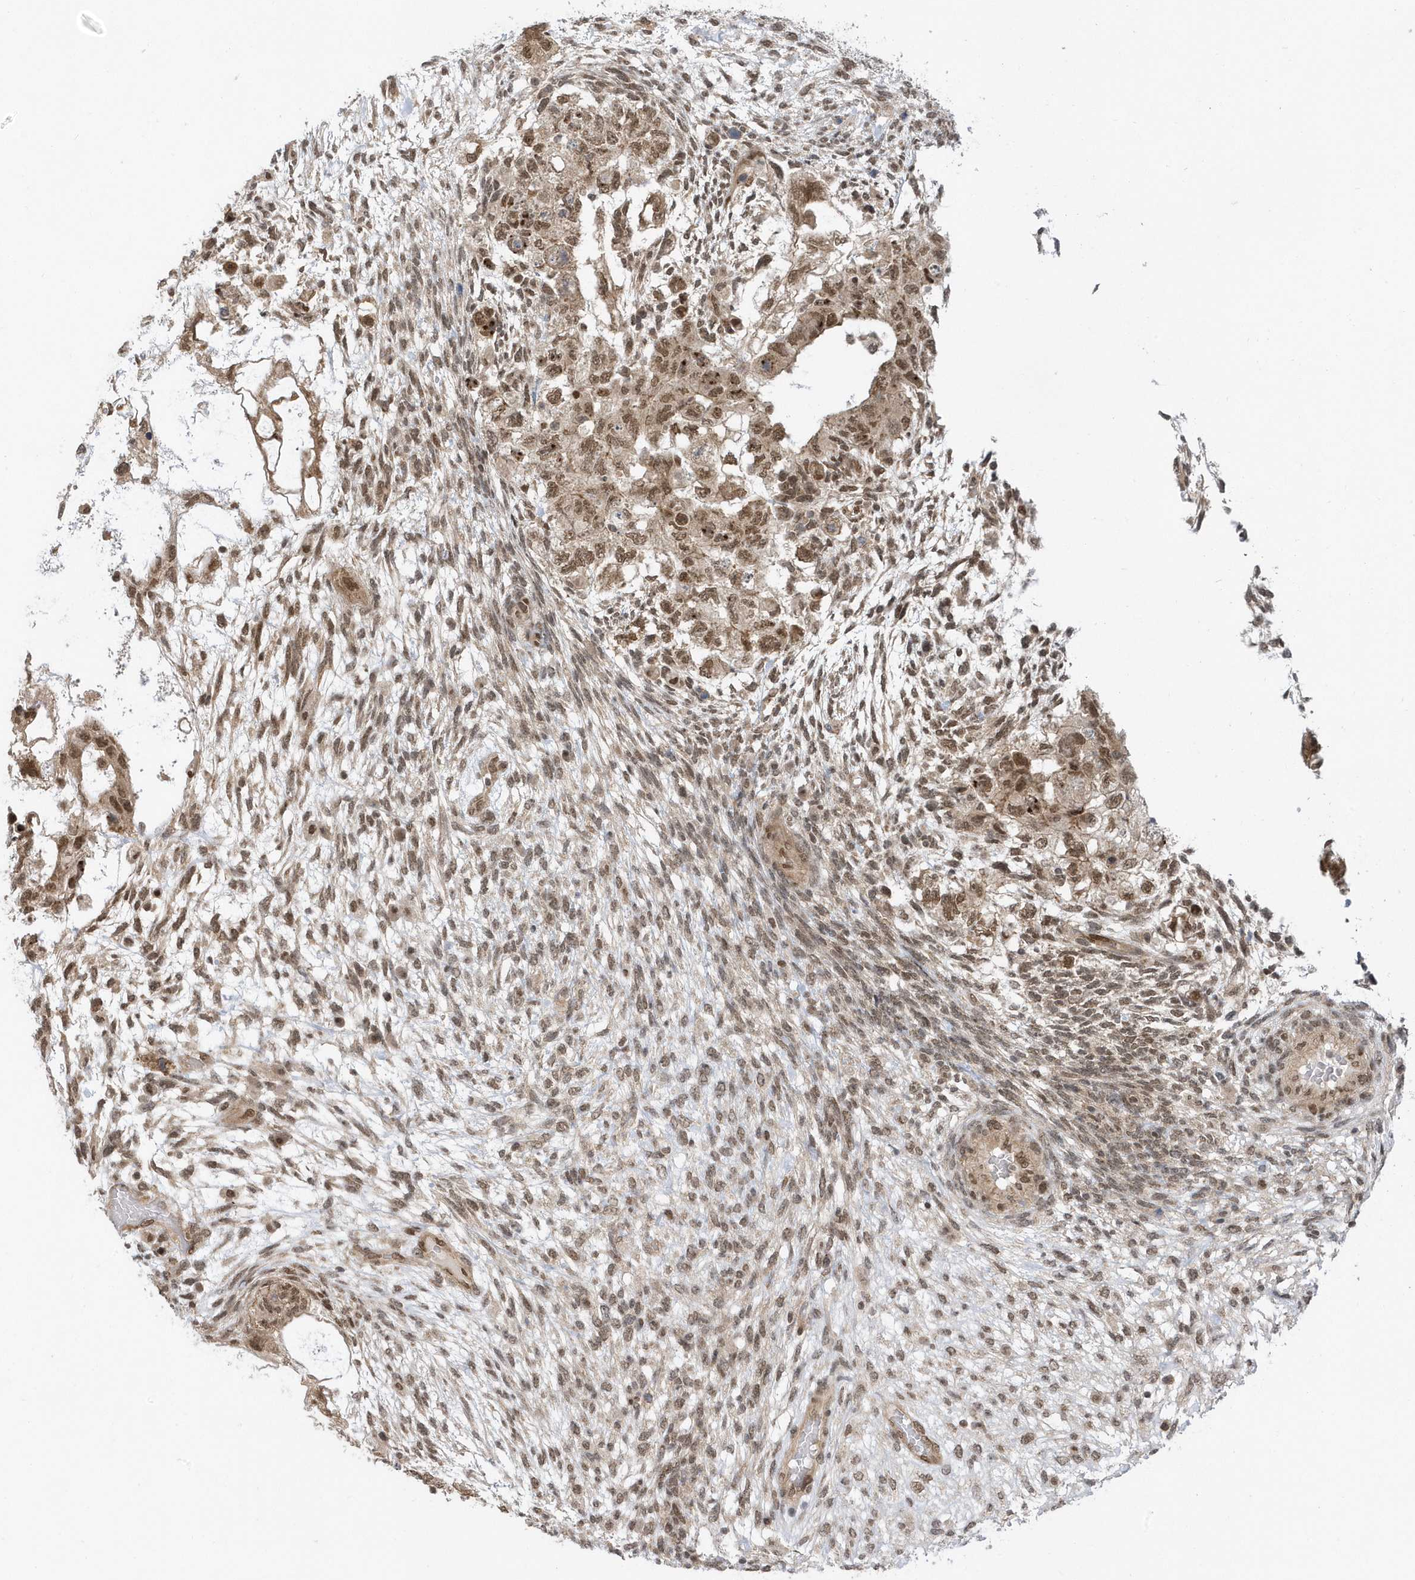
{"staining": {"intensity": "moderate", "quantity": ">75%", "location": "cytoplasmic/membranous,nuclear"}, "tissue": "testis cancer", "cell_type": "Tumor cells", "image_type": "cancer", "snomed": [{"axis": "morphology", "description": "Normal tissue, NOS"}, {"axis": "morphology", "description": "Carcinoma, Embryonal, NOS"}, {"axis": "topography", "description": "Testis"}], "caption": "Testis embryonal carcinoma stained with DAB immunohistochemistry (IHC) reveals medium levels of moderate cytoplasmic/membranous and nuclear staining in about >75% of tumor cells. Immunohistochemistry stains the protein of interest in brown and the nuclei are stained blue.", "gene": "USP53", "patient": {"sex": "male", "age": 36}}